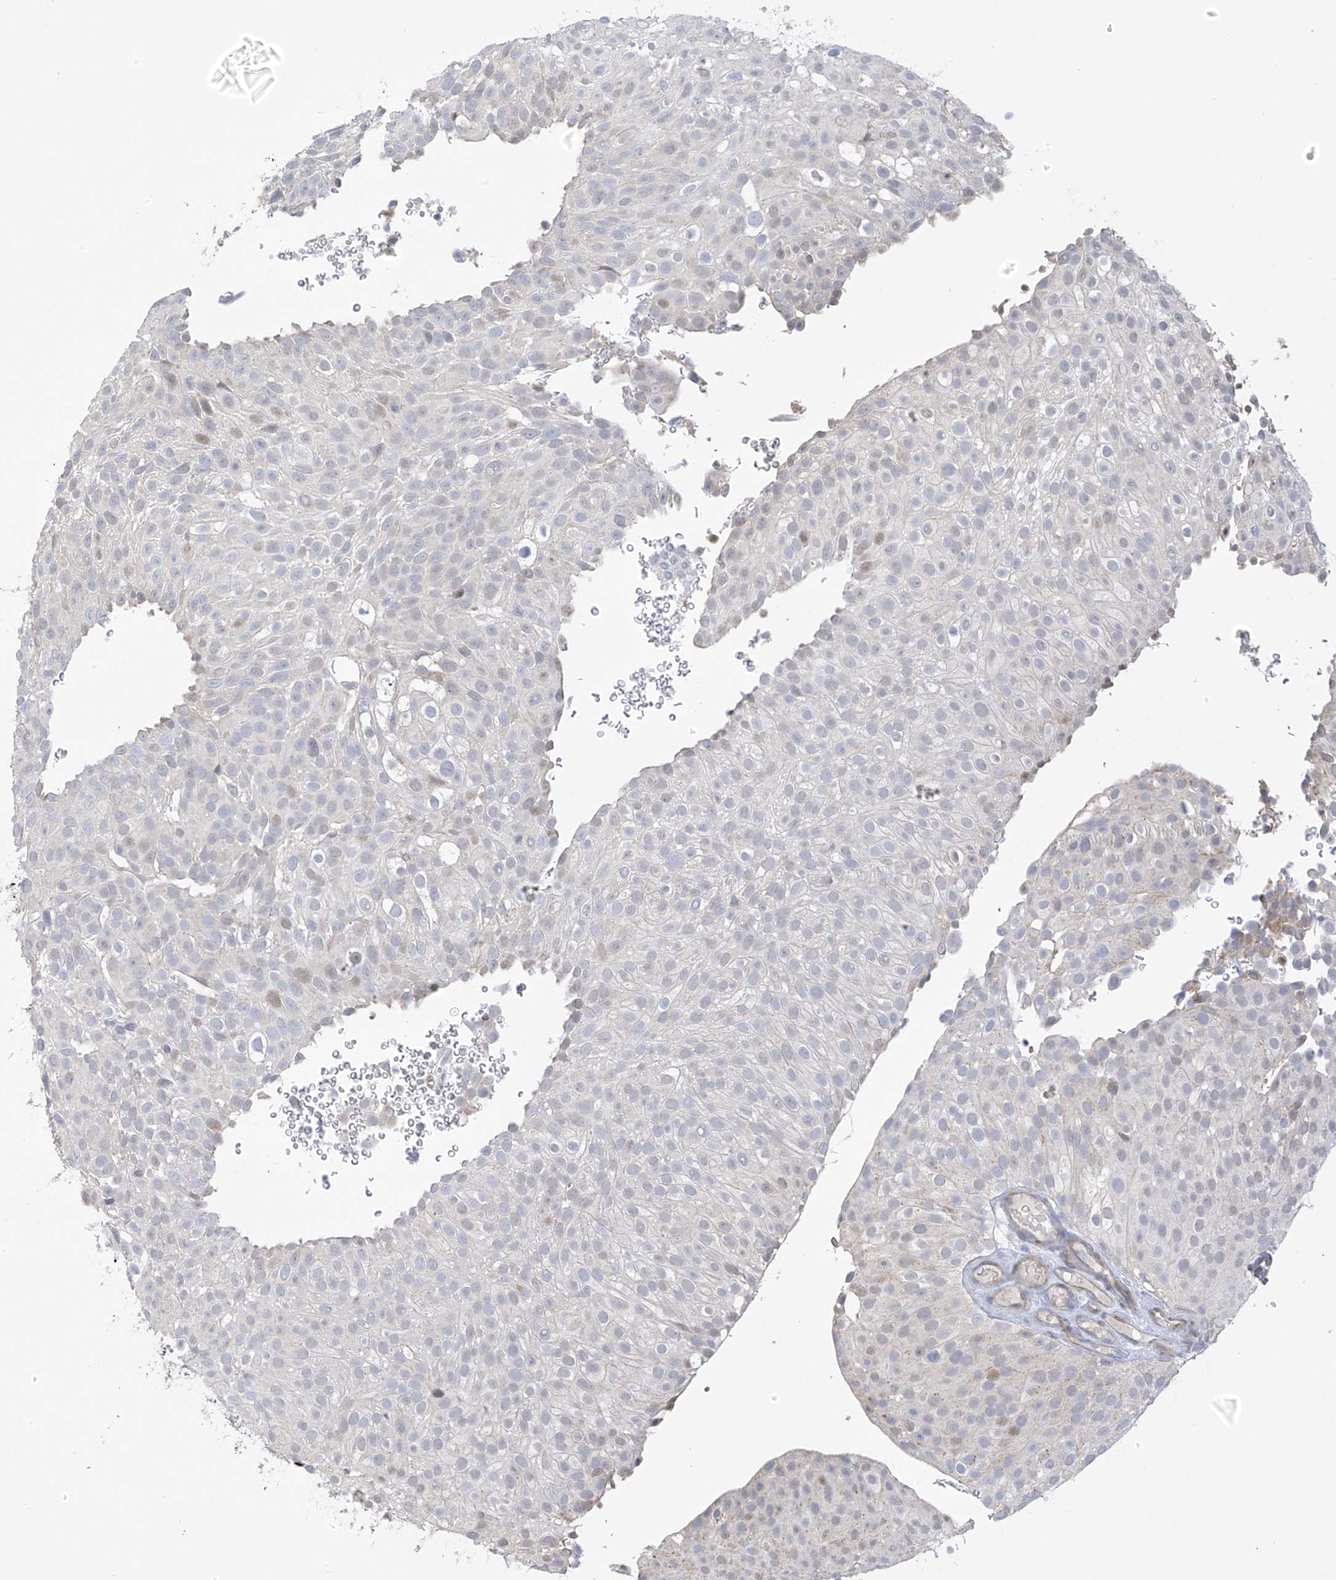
{"staining": {"intensity": "negative", "quantity": "none", "location": "none"}, "tissue": "urothelial cancer", "cell_type": "Tumor cells", "image_type": "cancer", "snomed": [{"axis": "morphology", "description": "Urothelial carcinoma, Low grade"}, {"axis": "topography", "description": "Urinary bladder"}], "caption": "Tumor cells are negative for protein expression in human low-grade urothelial carcinoma. (Immunohistochemistry, brightfield microscopy, high magnification).", "gene": "ZNF641", "patient": {"sex": "male", "age": 78}}